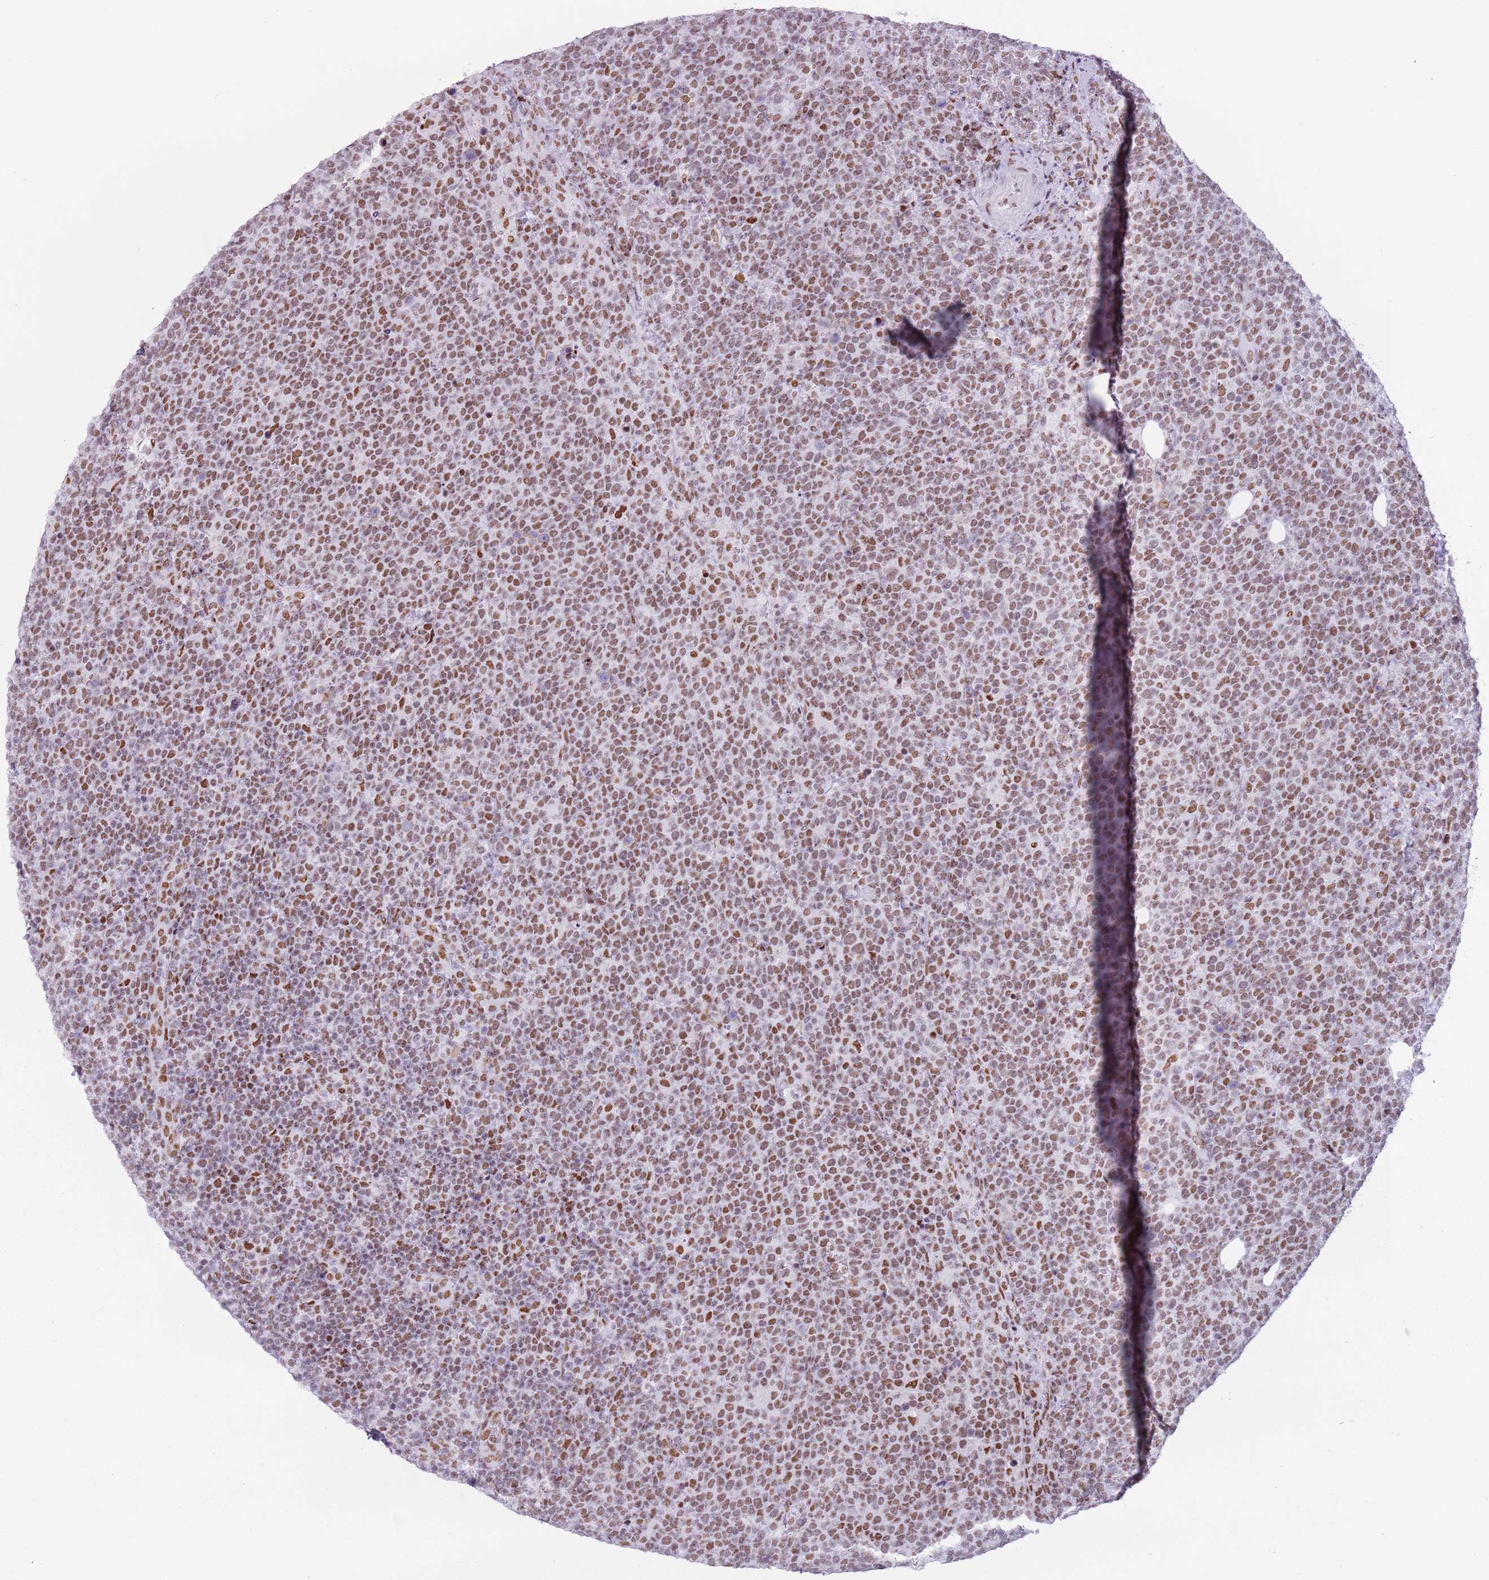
{"staining": {"intensity": "moderate", "quantity": ">75%", "location": "nuclear"}, "tissue": "lymphoma", "cell_type": "Tumor cells", "image_type": "cancer", "snomed": [{"axis": "morphology", "description": "Malignant lymphoma, non-Hodgkin's type, High grade"}, {"axis": "topography", "description": "Lymph node"}], "caption": "Immunohistochemical staining of high-grade malignant lymphoma, non-Hodgkin's type exhibits moderate nuclear protein expression in approximately >75% of tumor cells.", "gene": "FAM104B", "patient": {"sex": "male", "age": 61}}